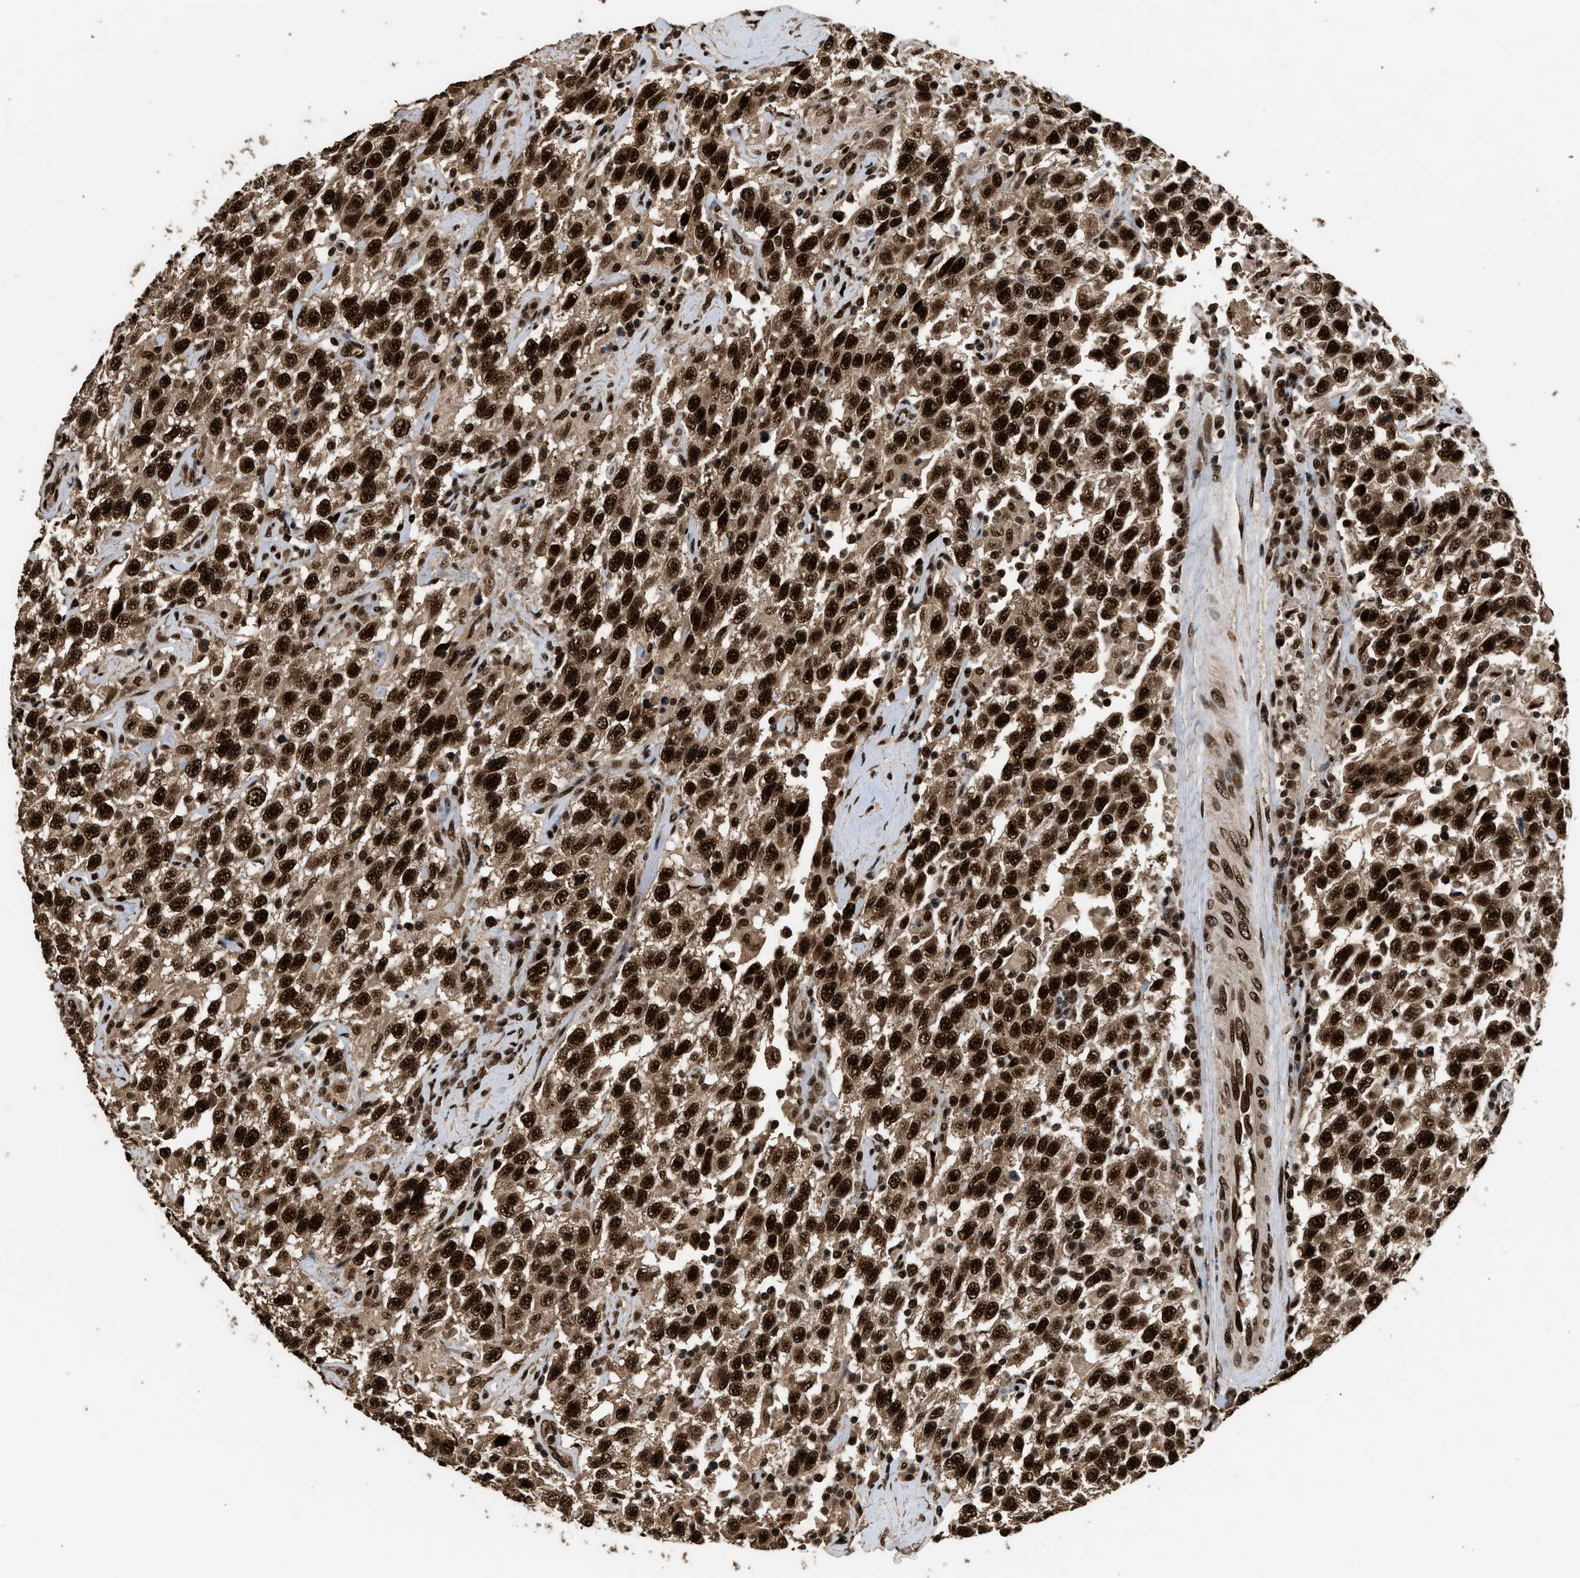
{"staining": {"intensity": "strong", "quantity": ">75%", "location": "nuclear"}, "tissue": "testis cancer", "cell_type": "Tumor cells", "image_type": "cancer", "snomed": [{"axis": "morphology", "description": "Seminoma, NOS"}, {"axis": "topography", "description": "Testis"}], "caption": "DAB (3,3'-diaminobenzidine) immunohistochemical staining of human testis cancer (seminoma) demonstrates strong nuclear protein staining in approximately >75% of tumor cells.", "gene": "PPP4R3B", "patient": {"sex": "male", "age": 41}}